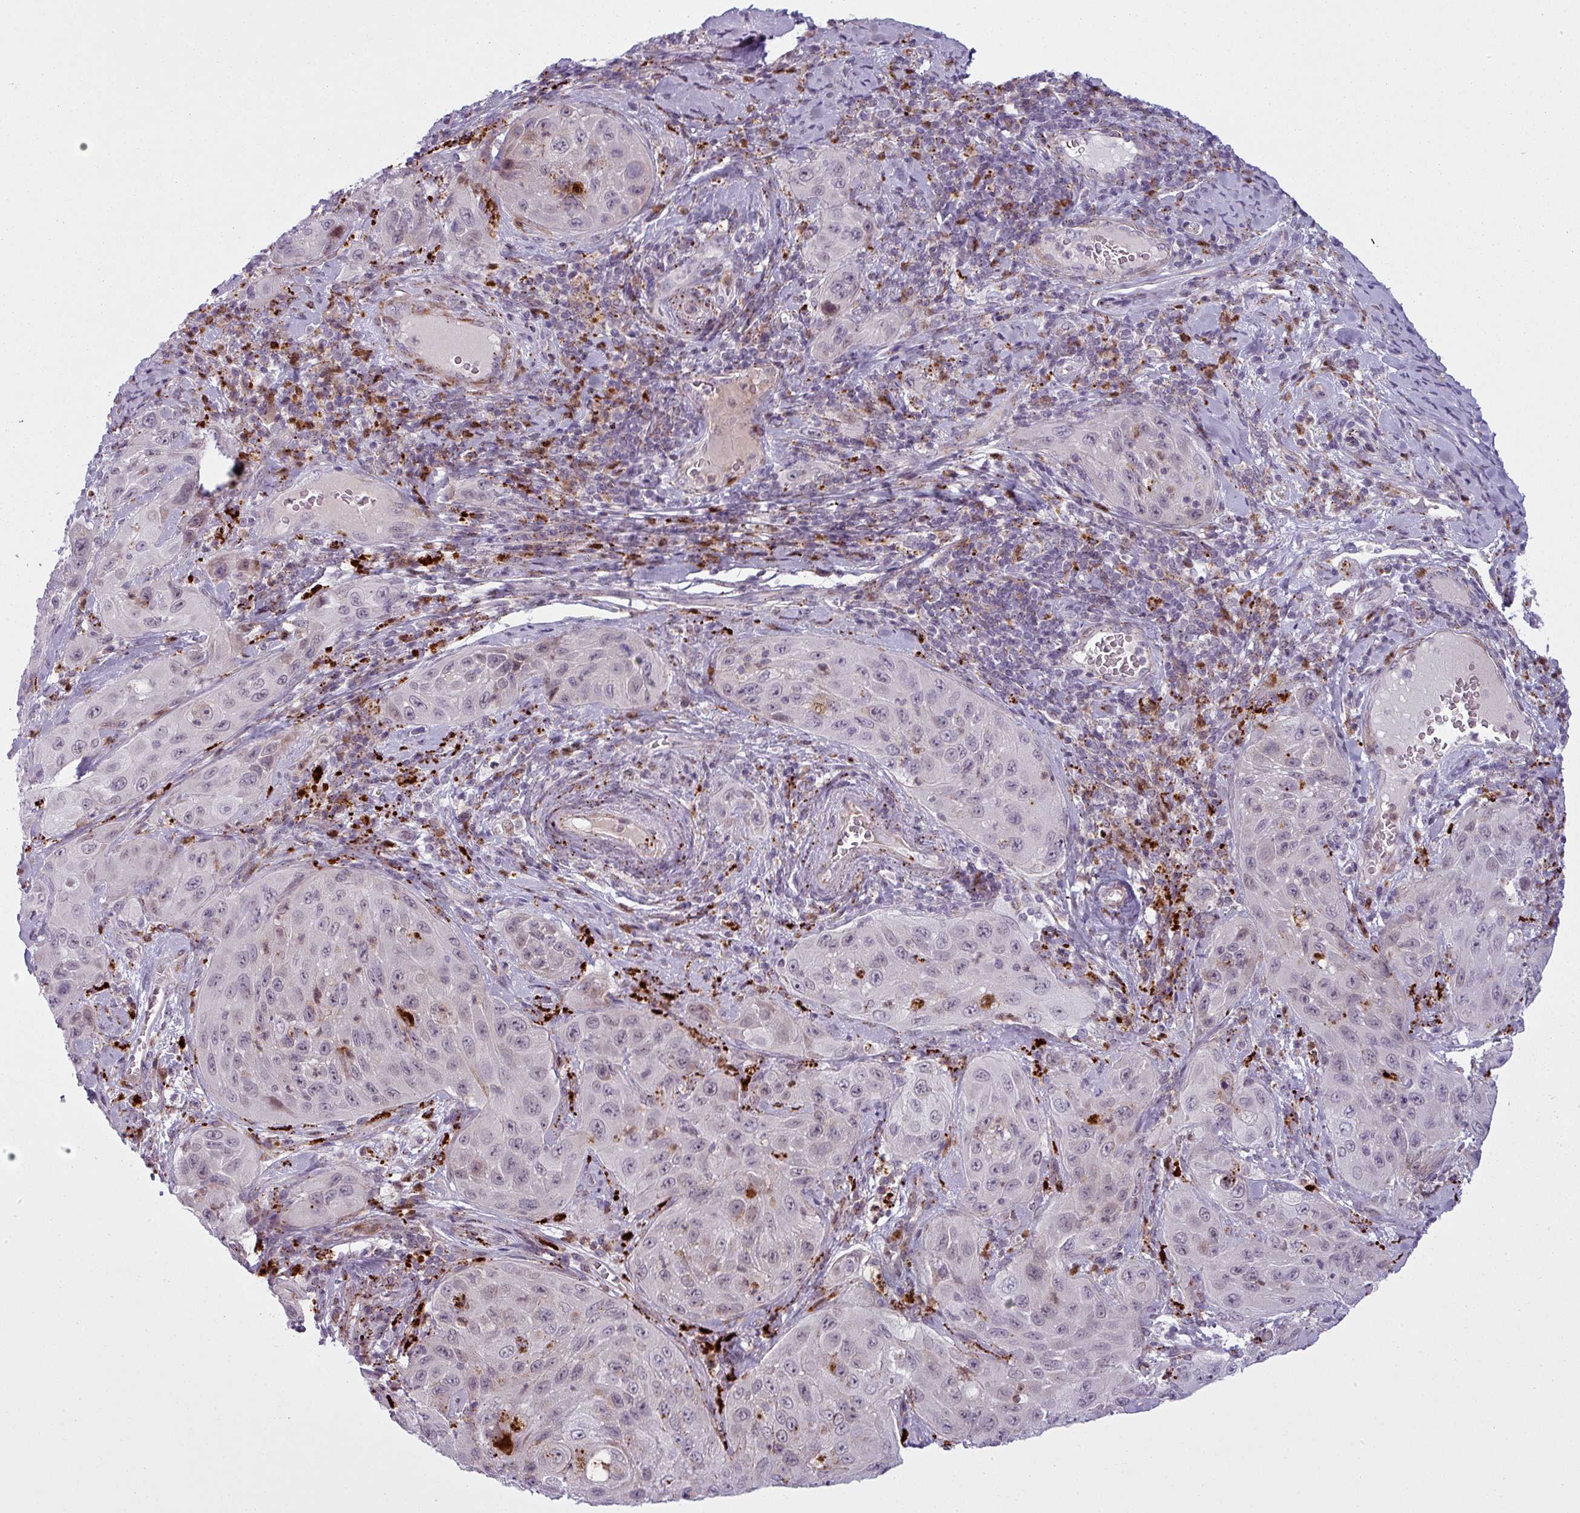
{"staining": {"intensity": "negative", "quantity": "none", "location": "none"}, "tissue": "cervical cancer", "cell_type": "Tumor cells", "image_type": "cancer", "snomed": [{"axis": "morphology", "description": "Squamous cell carcinoma, NOS"}, {"axis": "topography", "description": "Cervix"}], "caption": "An immunohistochemistry micrograph of cervical cancer (squamous cell carcinoma) is shown. There is no staining in tumor cells of cervical cancer (squamous cell carcinoma).", "gene": "MAP7D2", "patient": {"sex": "female", "age": 42}}